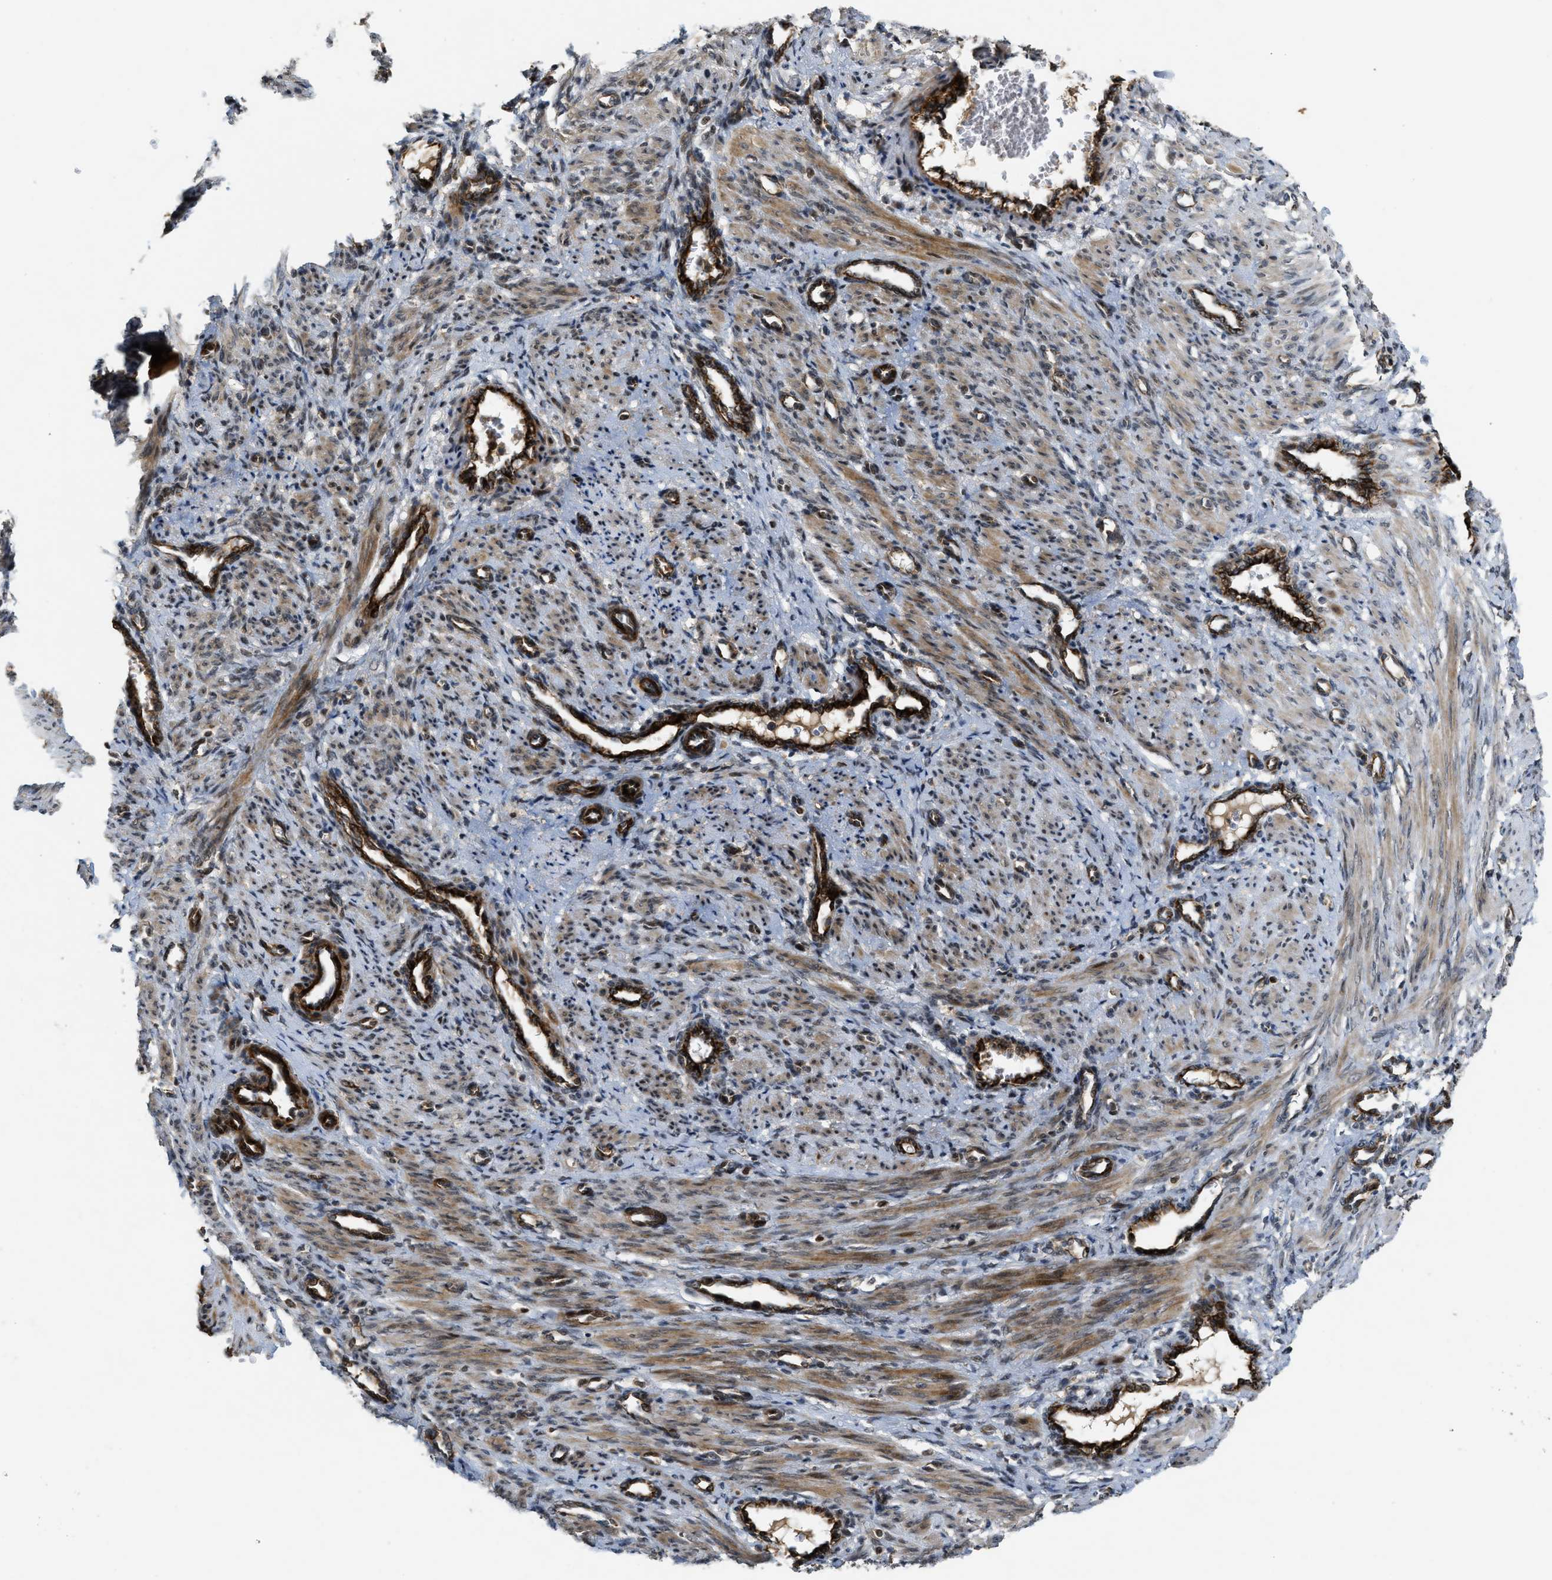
{"staining": {"intensity": "moderate", "quantity": ">75%", "location": "cytoplasmic/membranous,nuclear"}, "tissue": "smooth muscle", "cell_type": "Smooth muscle cells", "image_type": "normal", "snomed": [{"axis": "morphology", "description": "Normal tissue, NOS"}, {"axis": "topography", "description": "Endometrium"}], "caption": "Immunohistochemistry of benign smooth muscle demonstrates medium levels of moderate cytoplasmic/membranous,nuclear positivity in about >75% of smooth muscle cells.", "gene": "DPF2", "patient": {"sex": "female", "age": 33}}